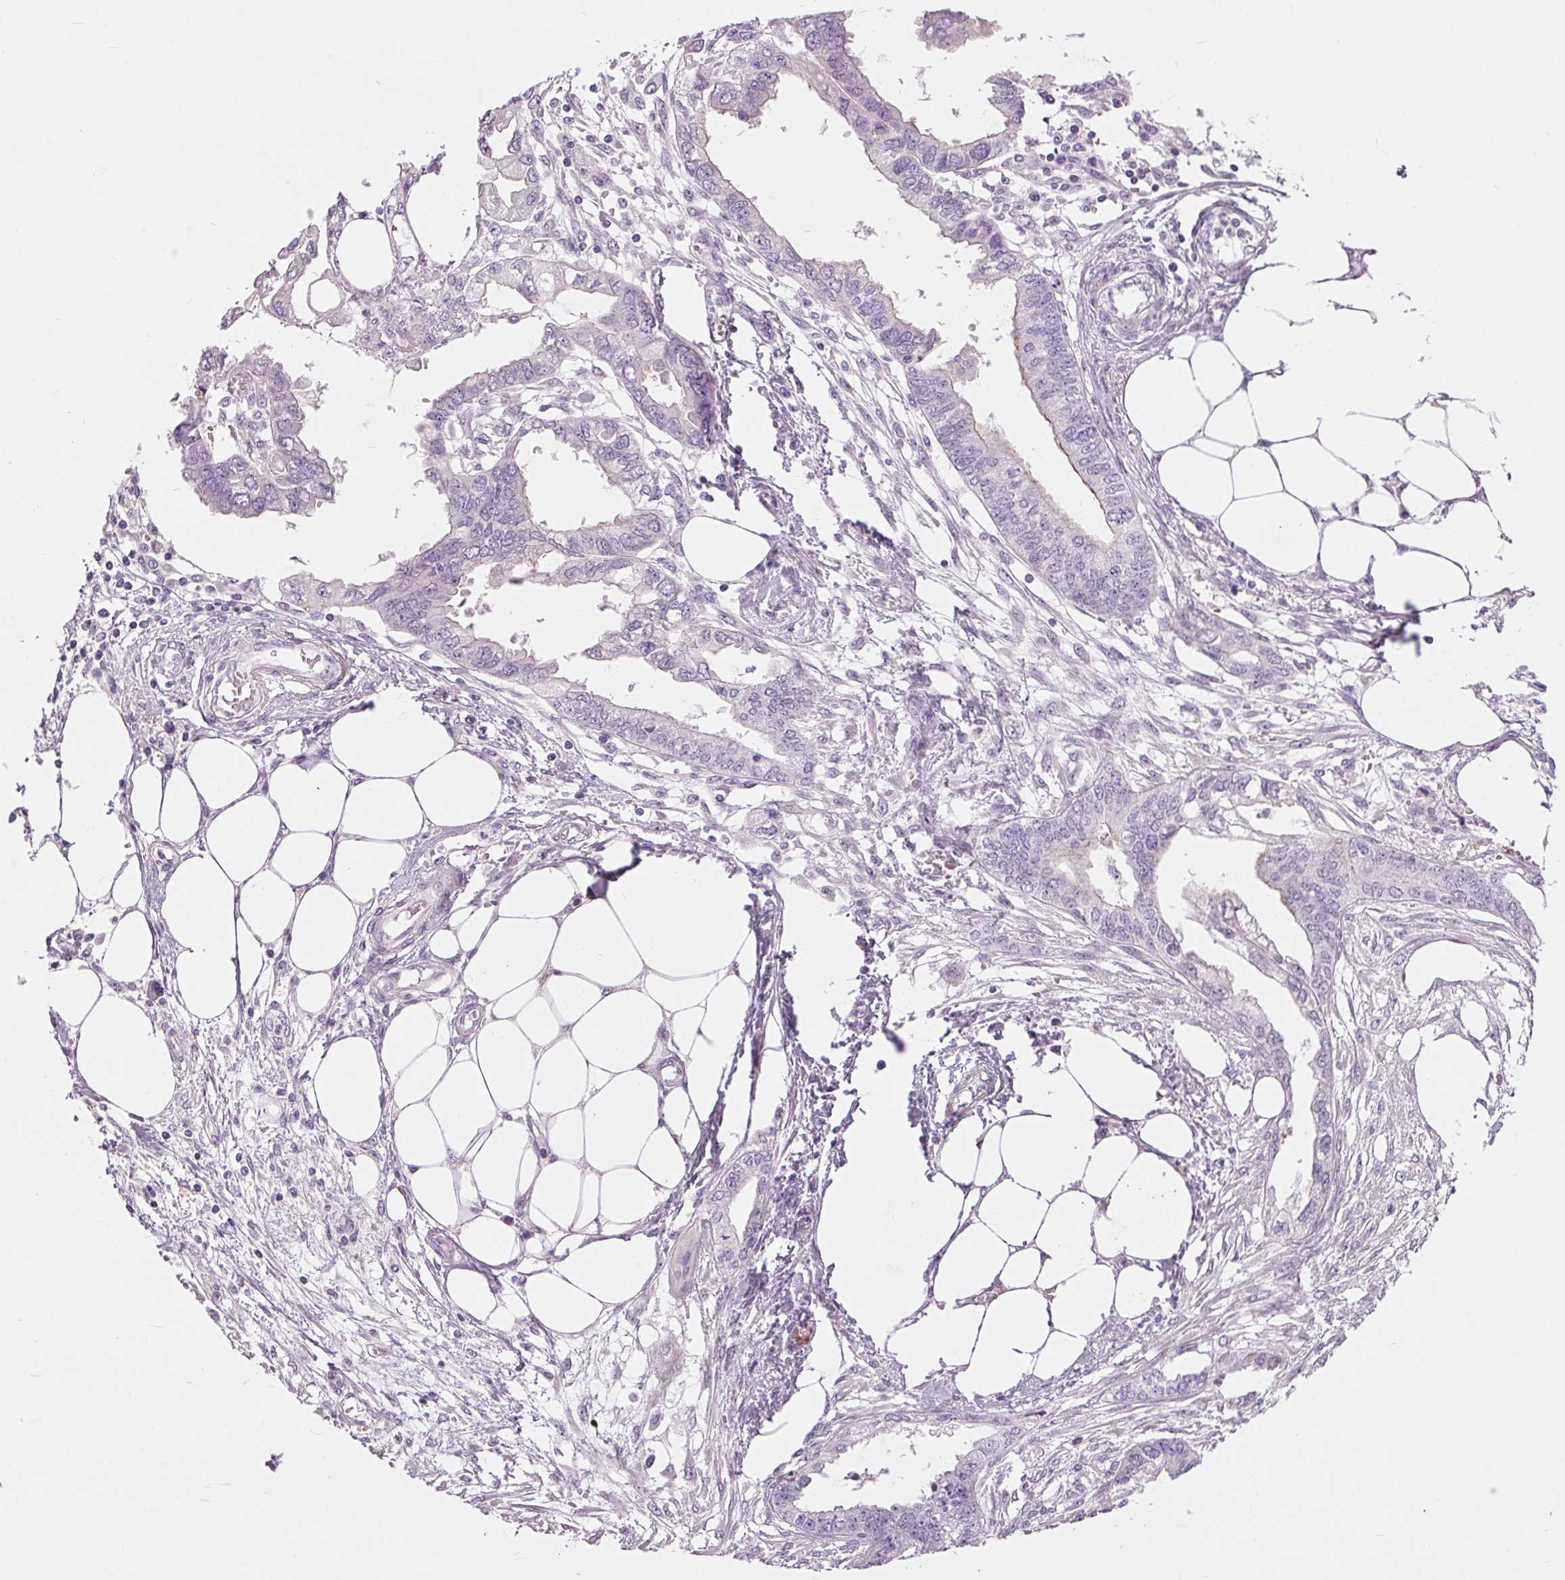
{"staining": {"intensity": "negative", "quantity": "none", "location": "none"}, "tissue": "endometrial cancer", "cell_type": "Tumor cells", "image_type": "cancer", "snomed": [{"axis": "morphology", "description": "Adenocarcinoma, NOS"}, {"axis": "morphology", "description": "Adenocarcinoma, metastatic, NOS"}, {"axis": "topography", "description": "Adipose tissue"}, {"axis": "topography", "description": "Endometrium"}], "caption": "This is an immunohistochemistry (IHC) image of endometrial adenocarcinoma. There is no staining in tumor cells.", "gene": "MISP", "patient": {"sex": "female", "age": 67}}